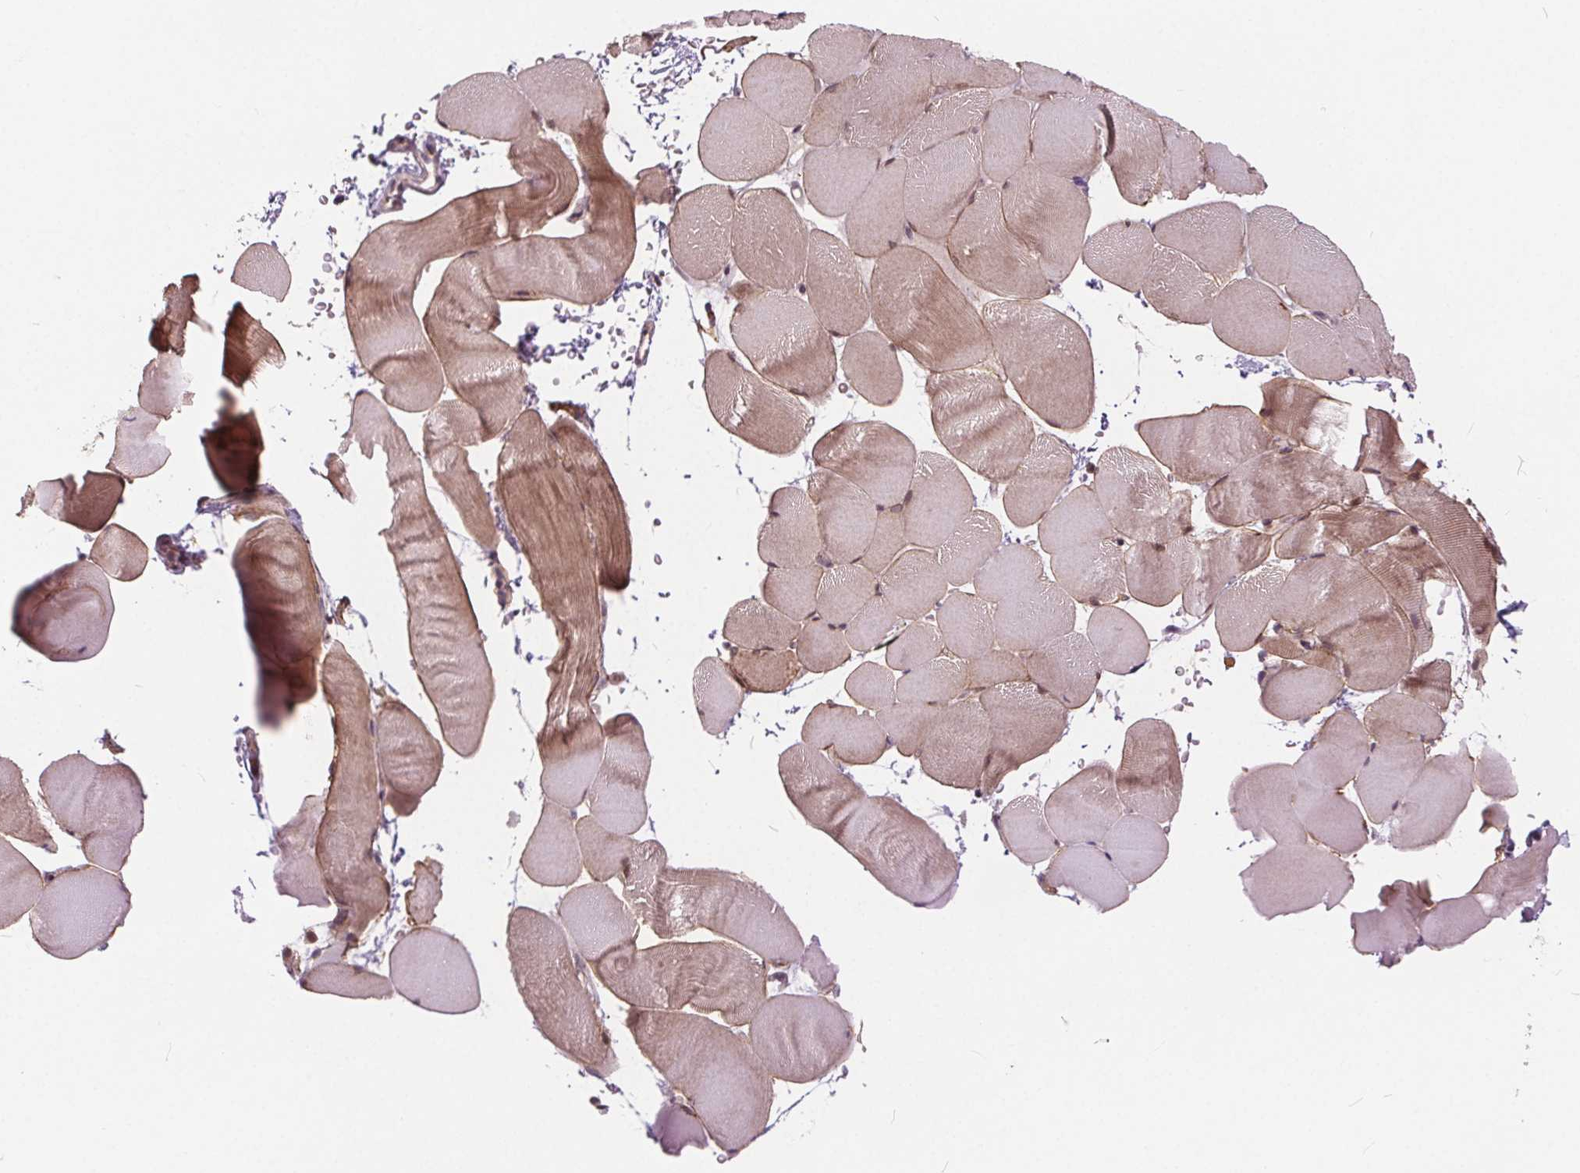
{"staining": {"intensity": "moderate", "quantity": ">75%", "location": "cytoplasmic/membranous,nuclear"}, "tissue": "skeletal muscle", "cell_type": "Myocytes", "image_type": "normal", "snomed": [{"axis": "morphology", "description": "Normal tissue, NOS"}, {"axis": "topography", "description": "Skeletal muscle"}], "caption": "The photomicrograph reveals immunohistochemical staining of benign skeletal muscle. There is moderate cytoplasmic/membranous,nuclear staining is seen in about >75% of myocytes.", "gene": "HIF1AN", "patient": {"sex": "female", "age": 37}}